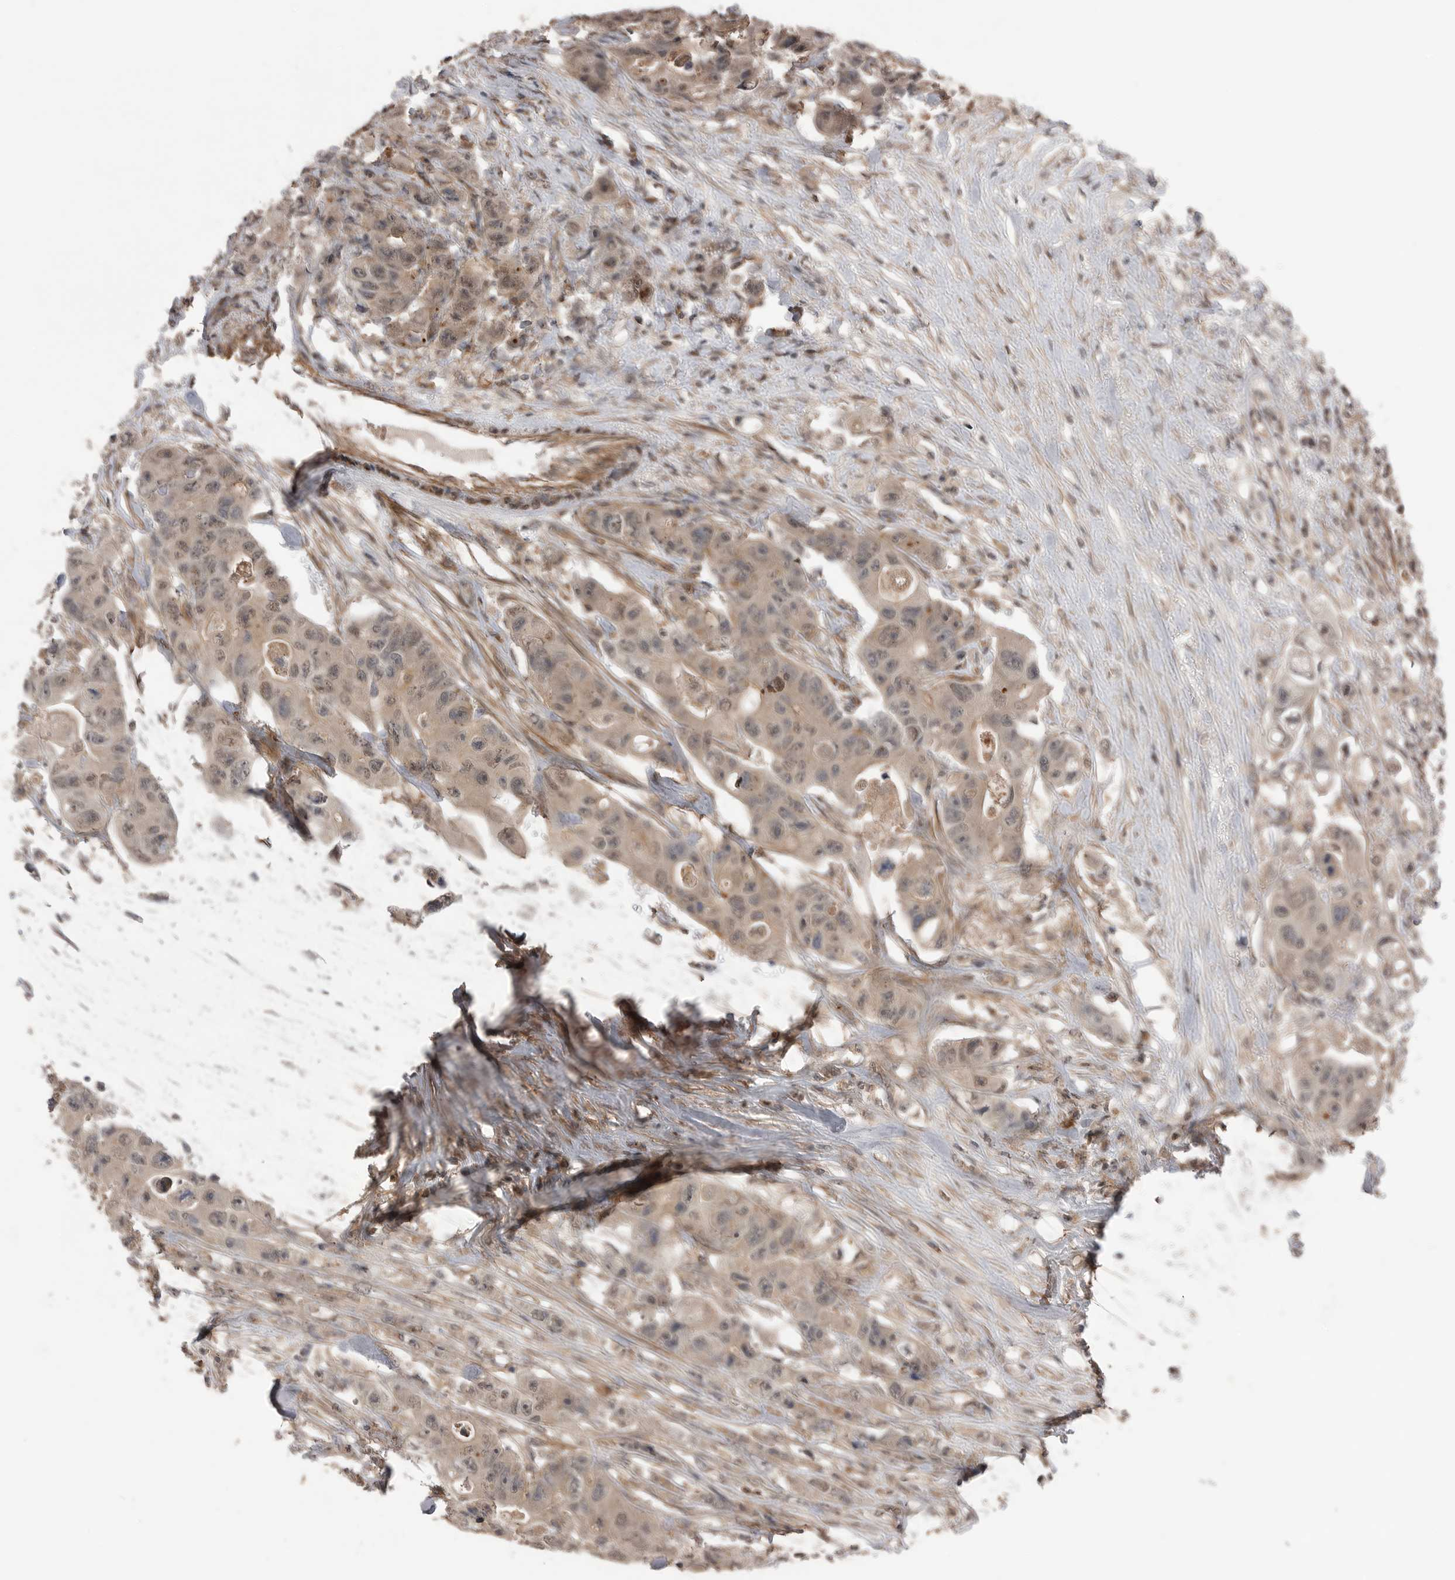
{"staining": {"intensity": "weak", "quantity": ">75%", "location": "cytoplasmic/membranous"}, "tissue": "colorectal cancer", "cell_type": "Tumor cells", "image_type": "cancer", "snomed": [{"axis": "morphology", "description": "Adenocarcinoma, NOS"}, {"axis": "topography", "description": "Colon"}], "caption": "Weak cytoplasmic/membranous expression for a protein is present in approximately >75% of tumor cells of adenocarcinoma (colorectal) using immunohistochemistry (IHC).", "gene": "PEAK1", "patient": {"sex": "female", "age": 46}}